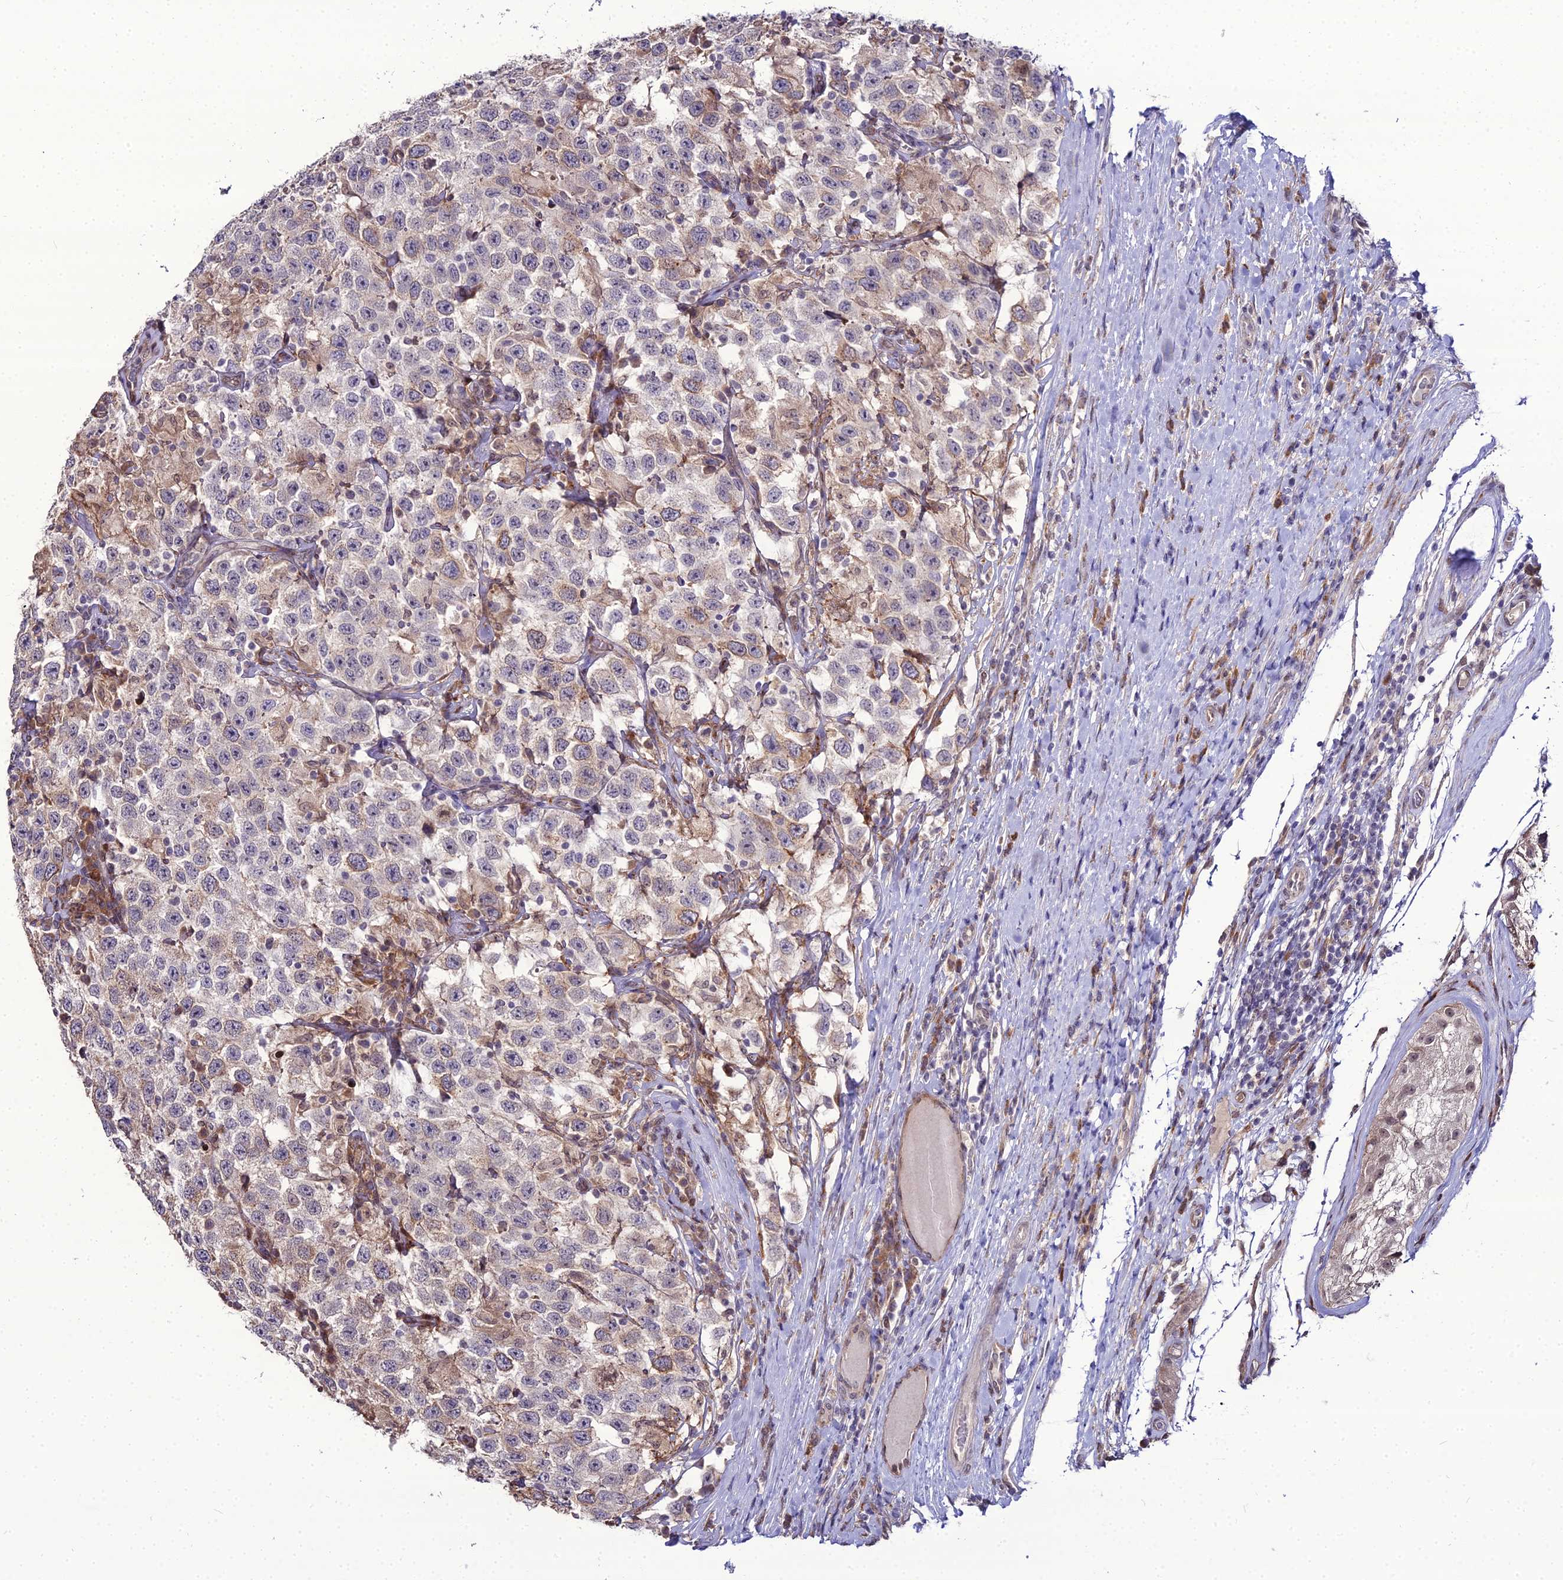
{"staining": {"intensity": "moderate", "quantity": "<25%", "location": "cytoplasmic/membranous"}, "tissue": "testis cancer", "cell_type": "Tumor cells", "image_type": "cancer", "snomed": [{"axis": "morphology", "description": "Seminoma, NOS"}, {"axis": "topography", "description": "Testis"}], "caption": "Immunohistochemistry (DAB (3,3'-diaminobenzidine)) staining of testis cancer shows moderate cytoplasmic/membranous protein expression in about <25% of tumor cells. (Stains: DAB in brown, nuclei in blue, Microscopy: brightfield microscopy at high magnification).", "gene": "TROAP", "patient": {"sex": "male", "age": 41}}